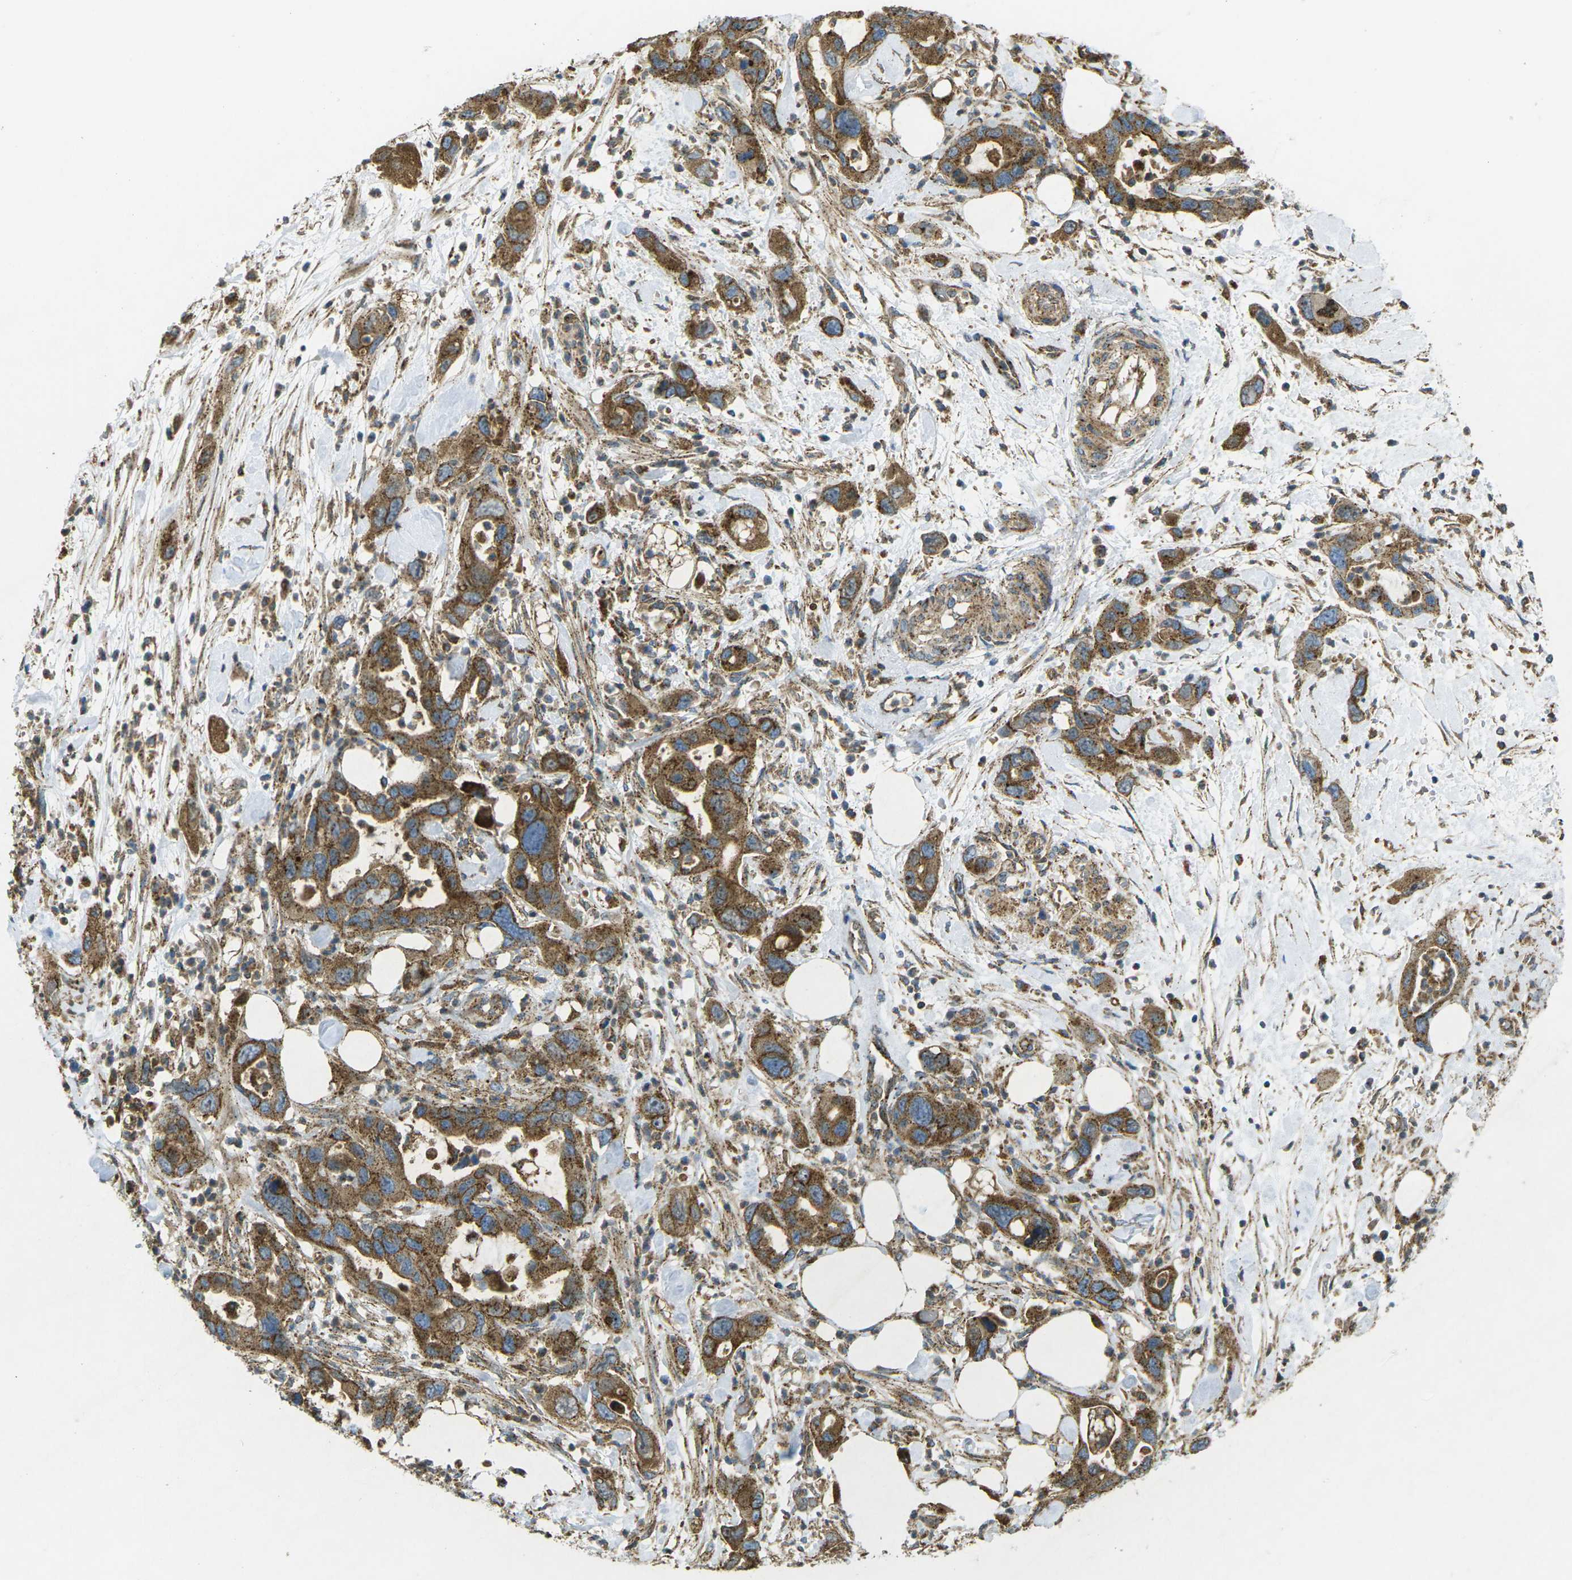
{"staining": {"intensity": "strong", "quantity": ">75%", "location": "cytoplasmic/membranous"}, "tissue": "pancreatic cancer", "cell_type": "Tumor cells", "image_type": "cancer", "snomed": [{"axis": "morphology", "description": "Normal tissue, NOS"}, {"axis": "morphology", "description": "Adenocarcinoma, NOS"}, {"axis": "topography", "description": "Pancreas"}], "caption": "Immunohistochemical staining of human pancreatic cancer demonstrates high levels of strong cytoplasmic/membranous protein positivity in about >75% of tumor cells.", "gene": "CHMP3", "patient": {"sex": "female", "age": 71}}